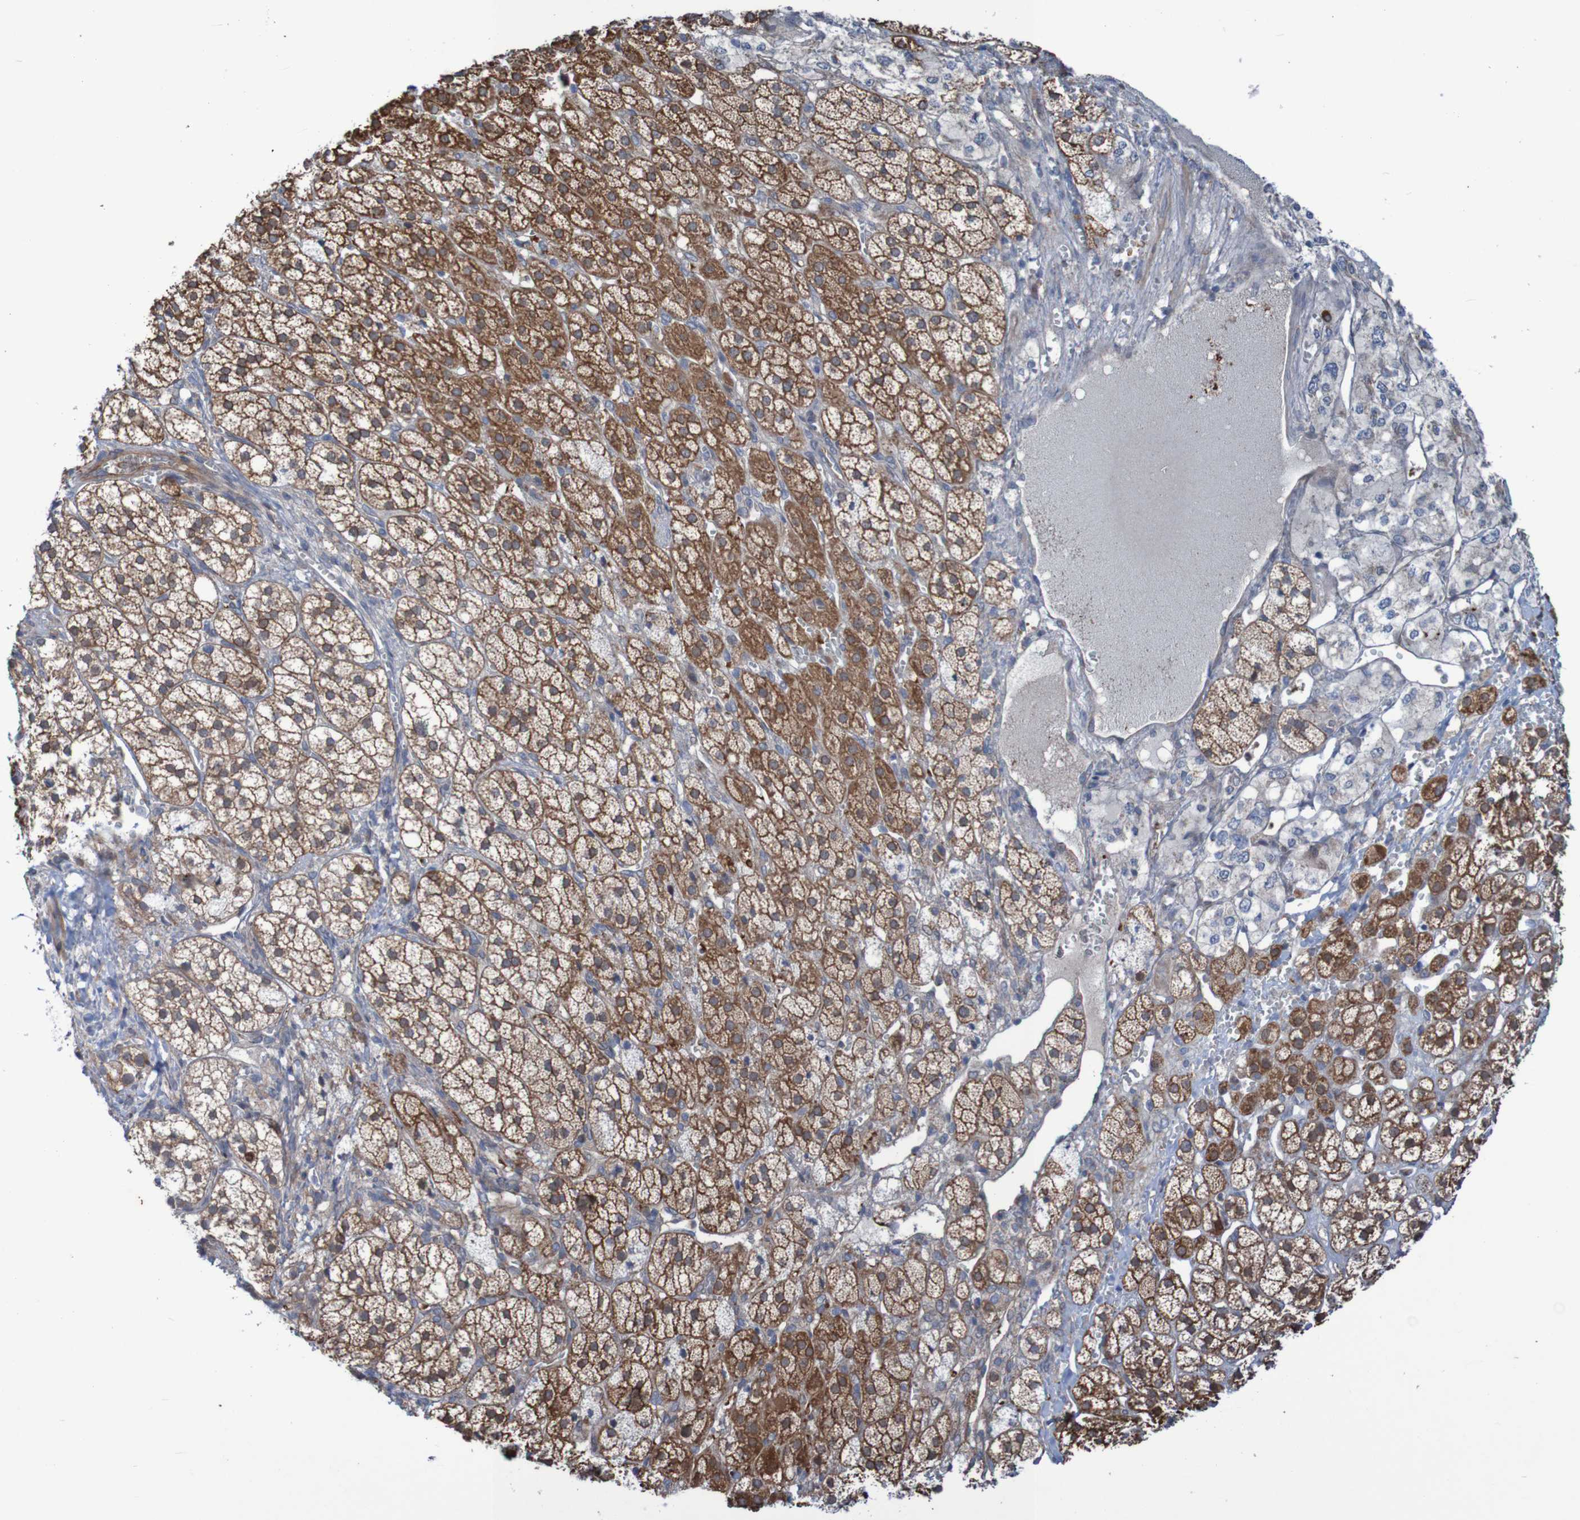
{"staining": {"intensity": "strong", "quantity": ">75%", "location": "cytoplasmic/membranous"}, "tissue": "adrenal gland", "cell_type": "Glandular cells", "image_type": "normal", "snomed": [{"axis": "morphology", "description": "Normal tissue, NOS"}, {"axis": "topography", "description": "Adrenal gland"}], "caption": "Glandular cells display strong cytoplasmic/membranous expression in approximately >75% of cells in normal adrenal gland. (DAB (3,3'-diaminobenzidine) IHC with brightfield microscopy, high magnification).", "gene": "ANGPT4", "patient": {"sex": "male", "age": 56}}